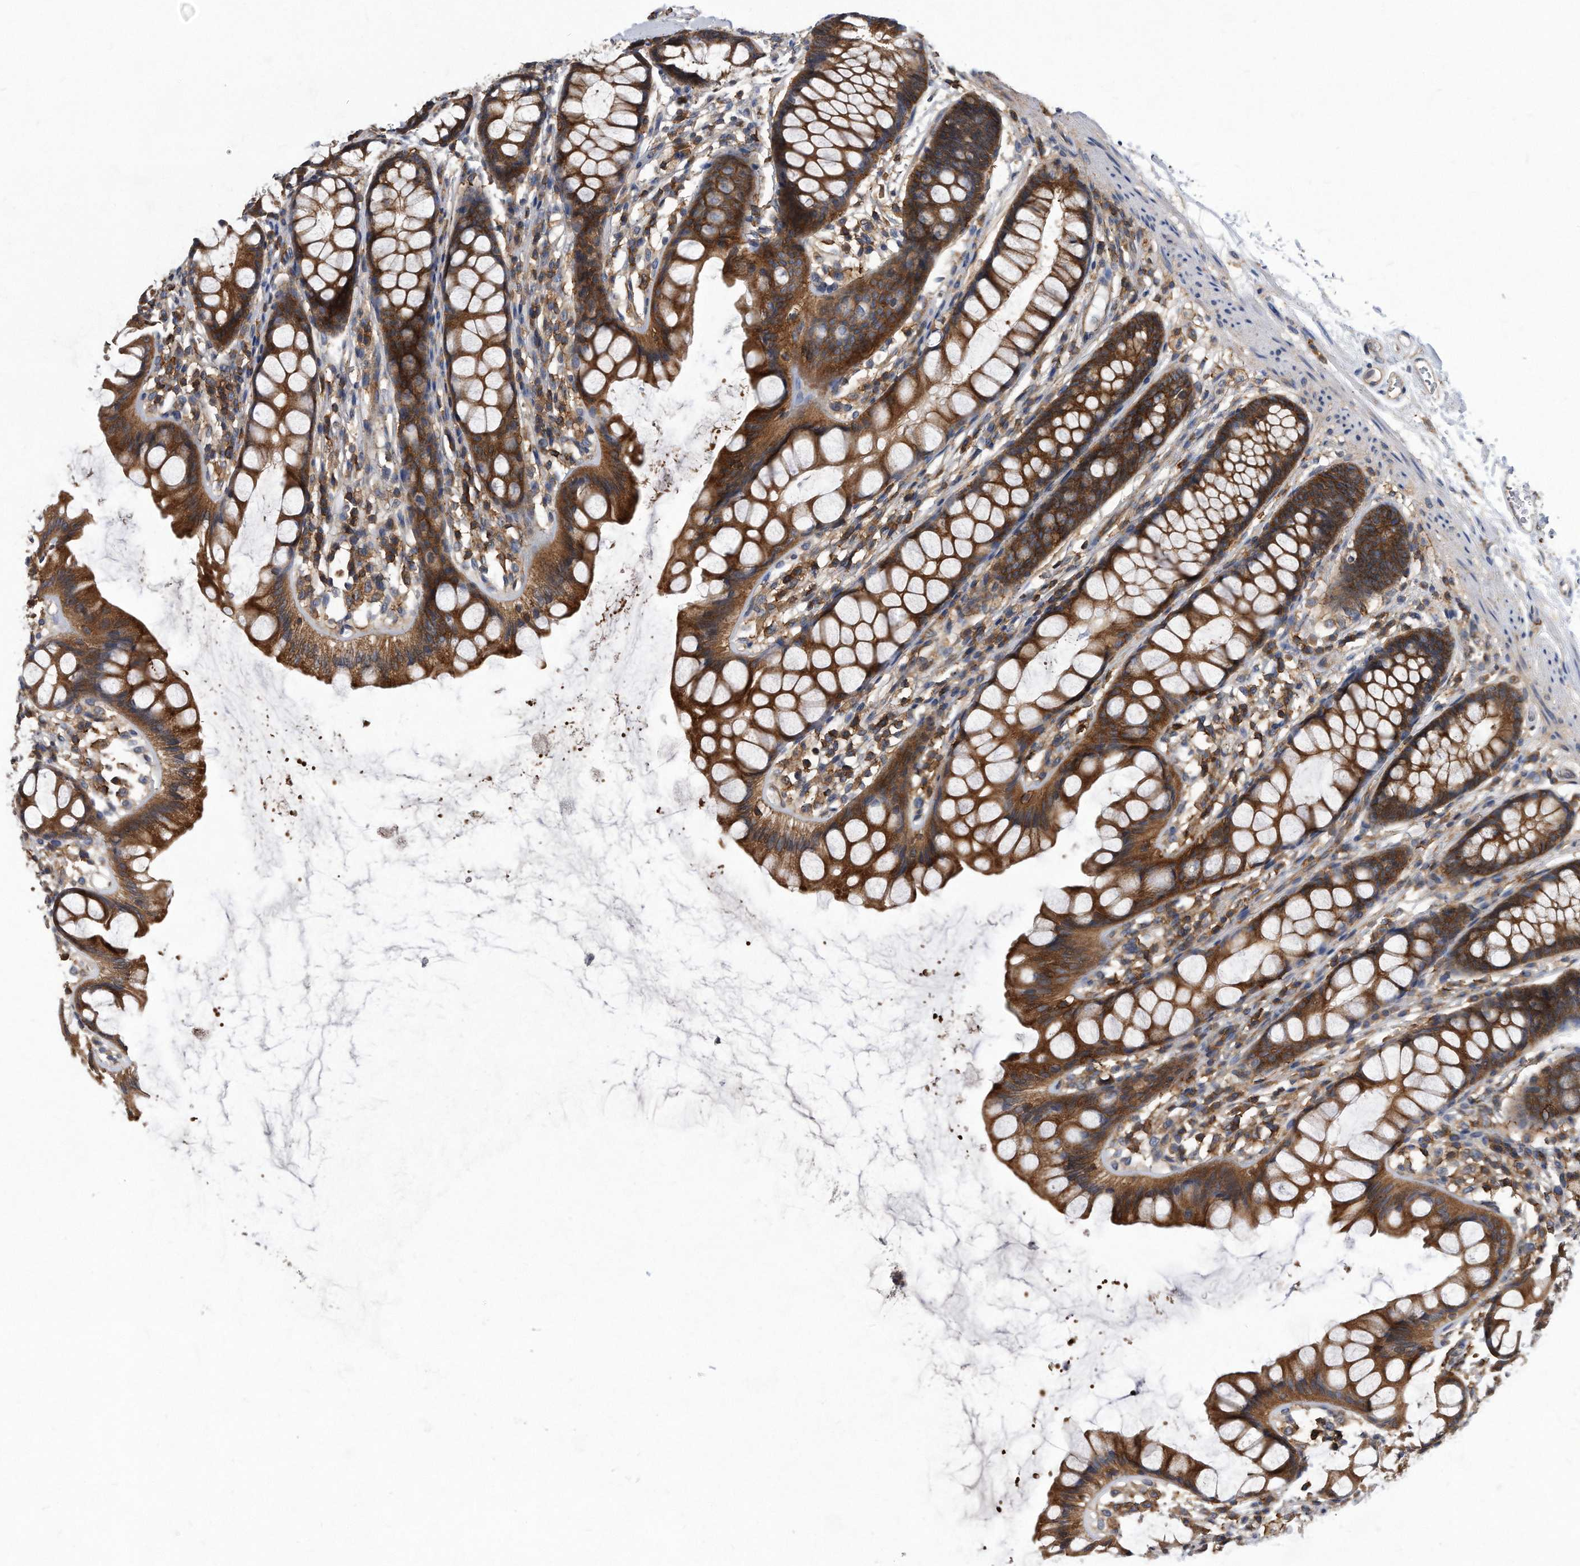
{"staining": {"intensity": "strong", "quantity": ">75%", "location": "cytoplasmic/membranous"}, "tissue": "rectum", "cell_type": "Glandular cells", "image_type": "normal", "snomed": [{"axis": "morphology", "description": "Normal tissue, NOS"}, {"axis": "topography", "description": "Rectum"}], "caption": "Brown immunohistochemical staining in unremarkable rectum demonstrates strong cytoplasmic/membranous staining in approximately >75% of glandular cells.", "gene": "ATG5", "patient": {"sex": "female", "age": 65}}